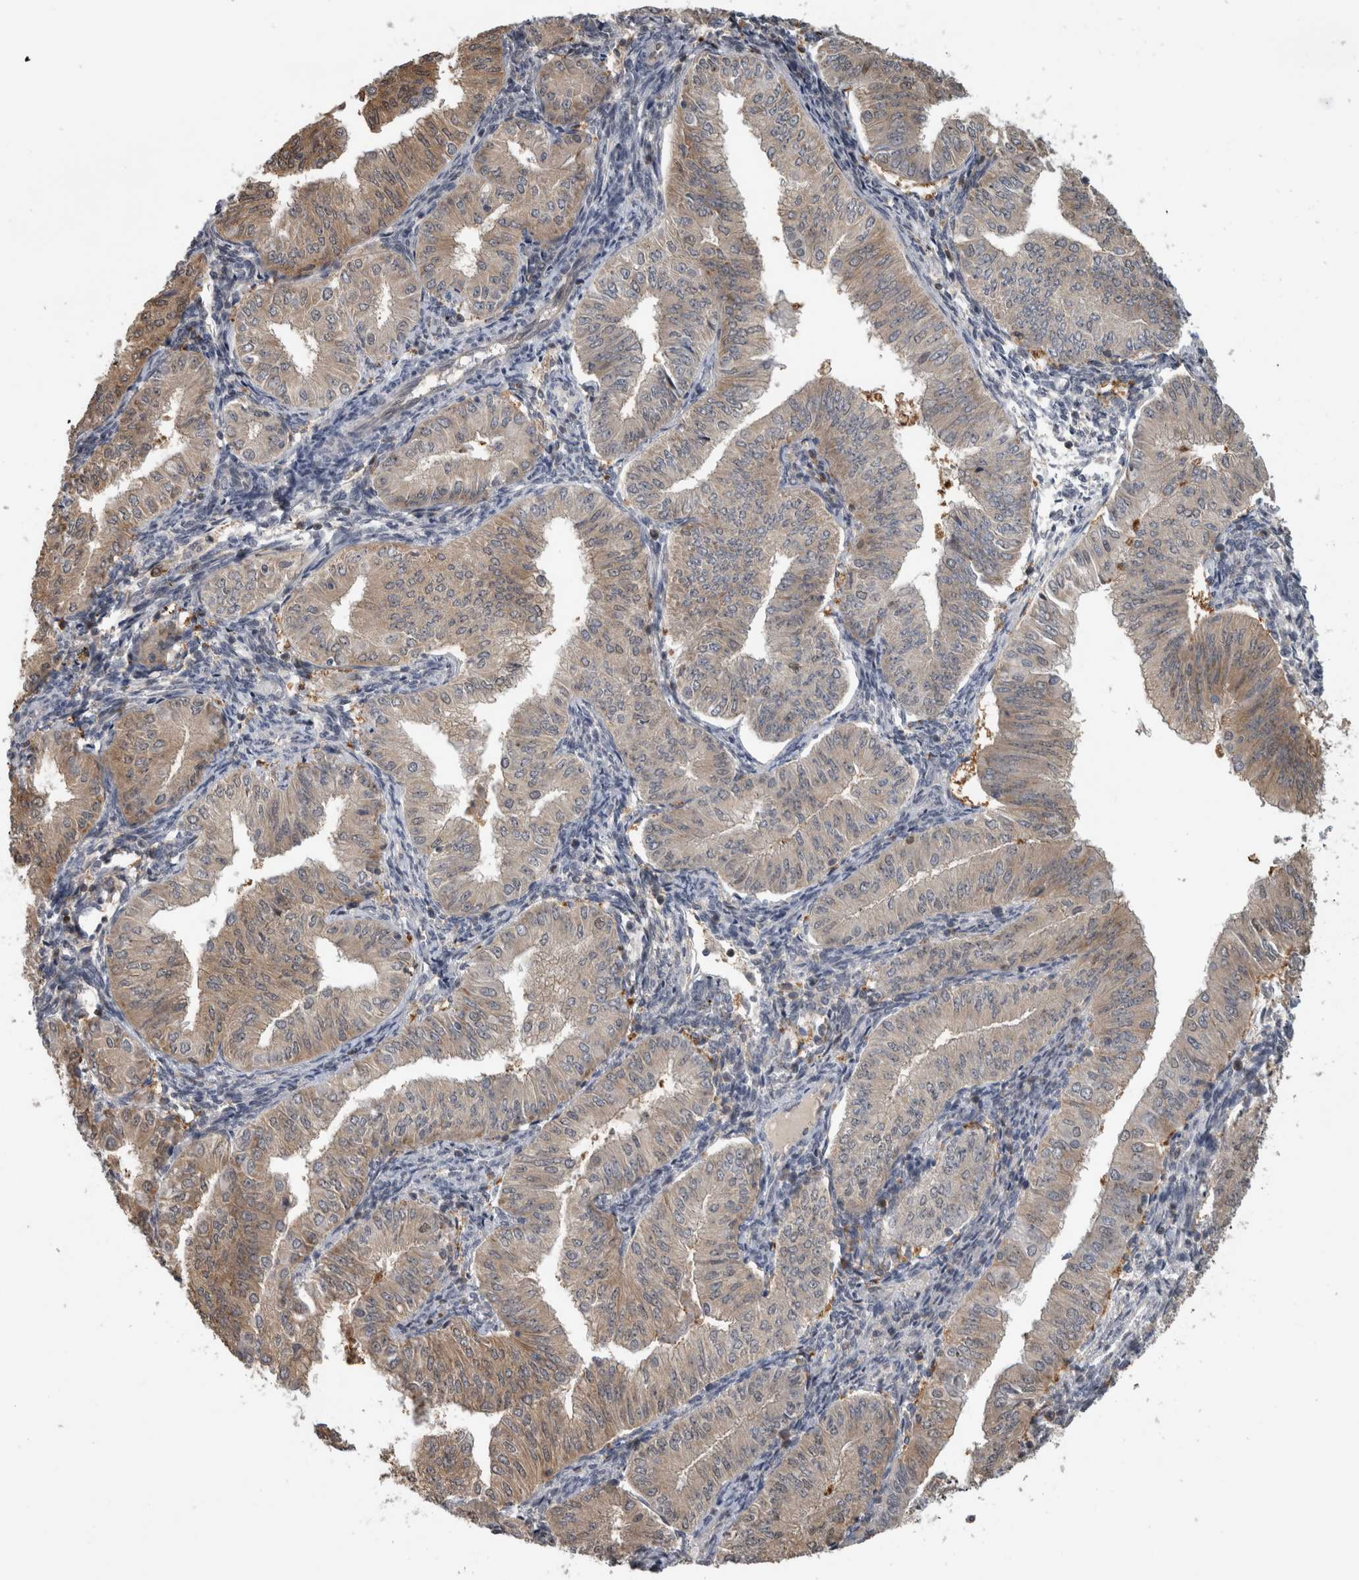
{"staining": {"intensity": "weak", "quantity": "<25%", "location": "cytoplasmic/membranous"}, "tissue": "endometrial cancer", "cell_type": "Tumor cells", "image_type": "cancer", "snomed": [{"axis": "morphology", "description": "Normal tissue, NOS"}, {"axis": "morphology", "description": "Adenocarcinoma, NOS"}, {"axis": "topography", "description": "Endometrium"}], "caption": "The micrograph shows no staining of tumor cells in endometrial cancer.", "gene": "USH1G", "patient": {"sex": "female", "age": 53}}